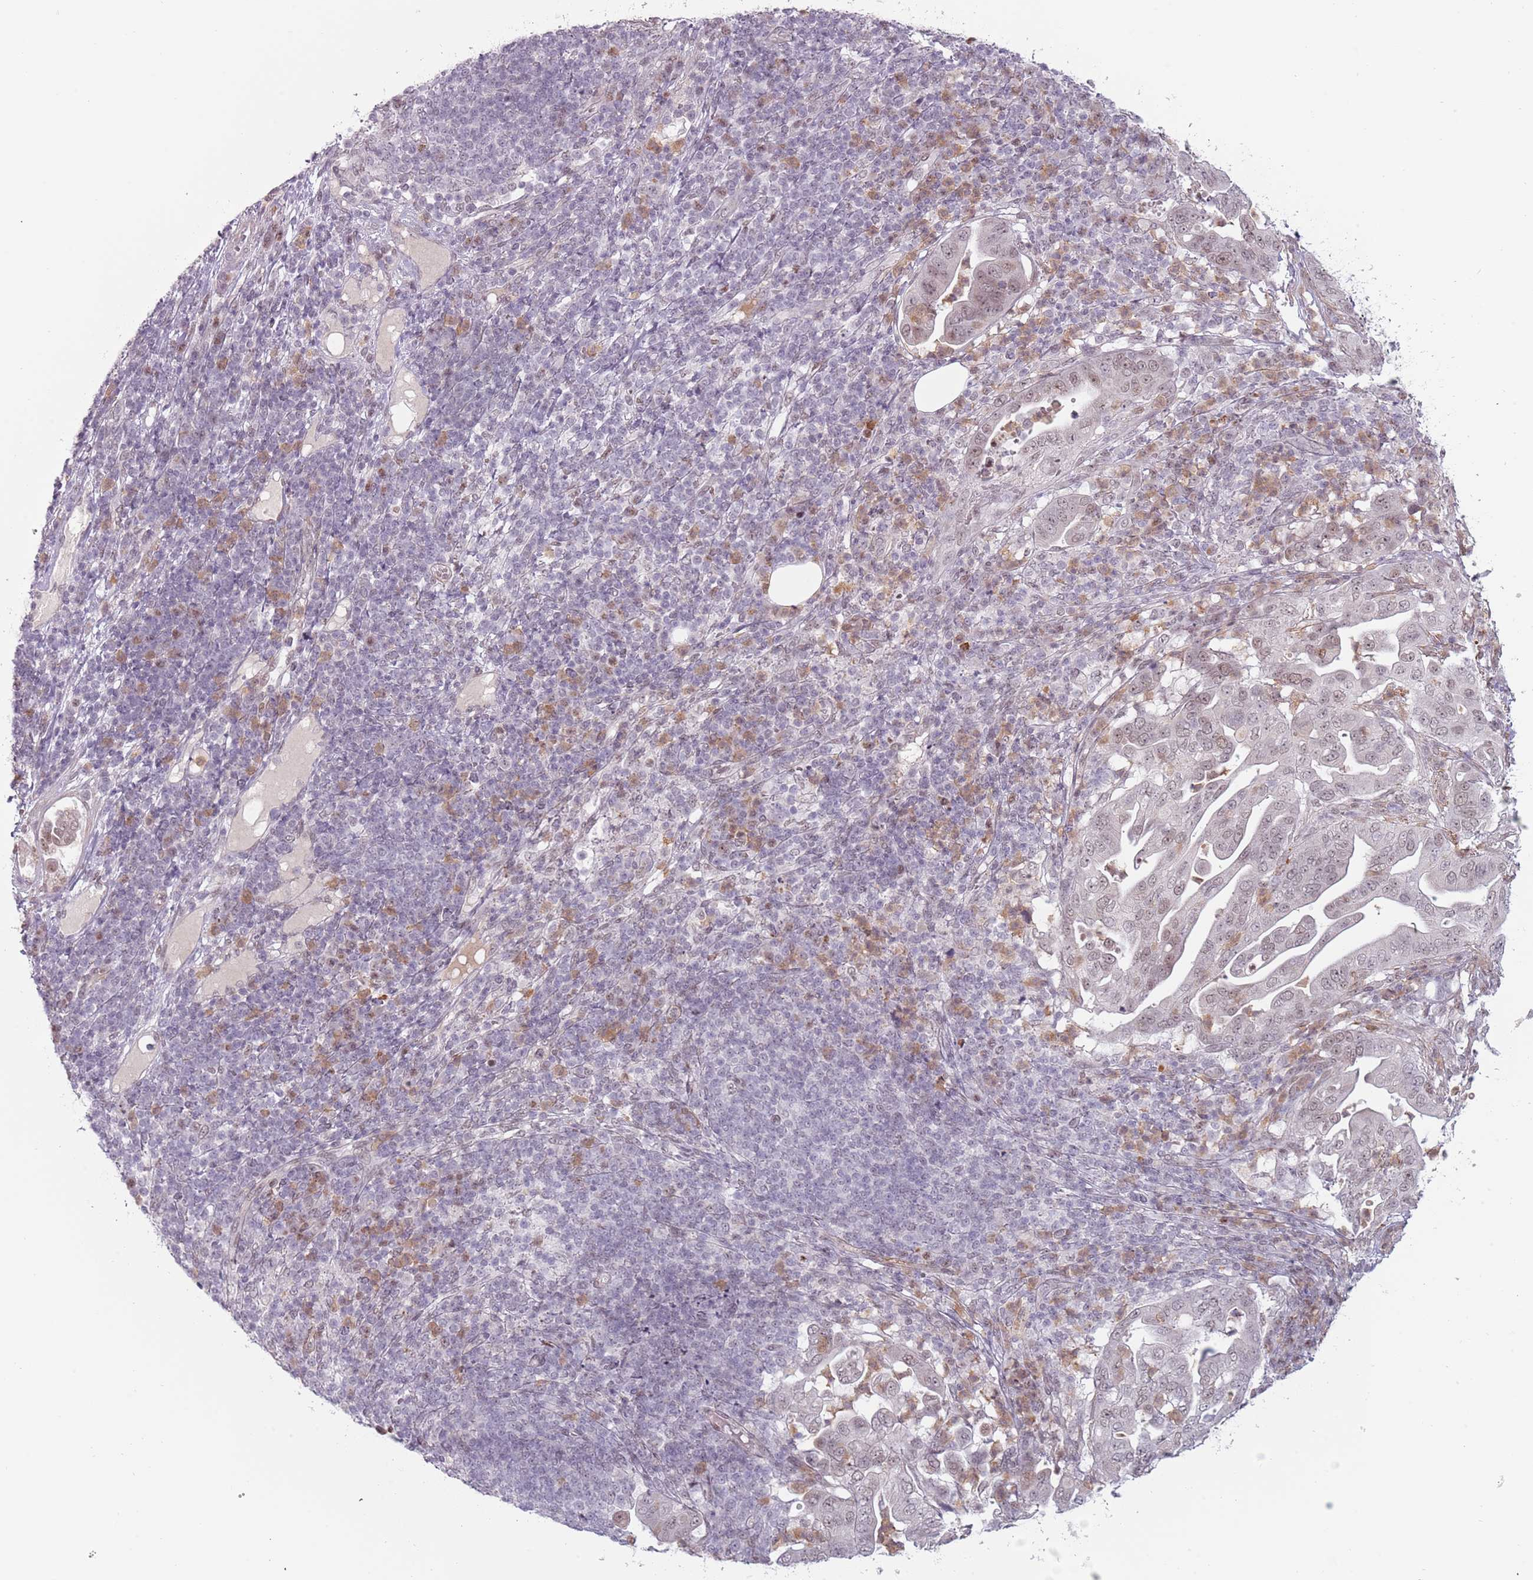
{"staining": {"intensity": "negative", "quantity": "none", "location": "none"}, "tissue": "pancreatic cancer", "cell_type": "Tumor cells", "image_type": "cancer", "snomed": [{"axis": "morphology", "description": "Normal tissue, NOS"}, {"axis": "morphology", "description": "Adenocarcinoma, NOS"}, {"axis": "topography", "description": "Lymph node"}, {"axis": "topography", "description": "Pancreas"}], "caption": "The immunohistochemistry (IHC) micrograph has no significant positivity in tumor cells of adenocarcinoma (pancreatic) tissue.", "gene": "REXO4", "patient": {"sex": "female", "age": 67}}